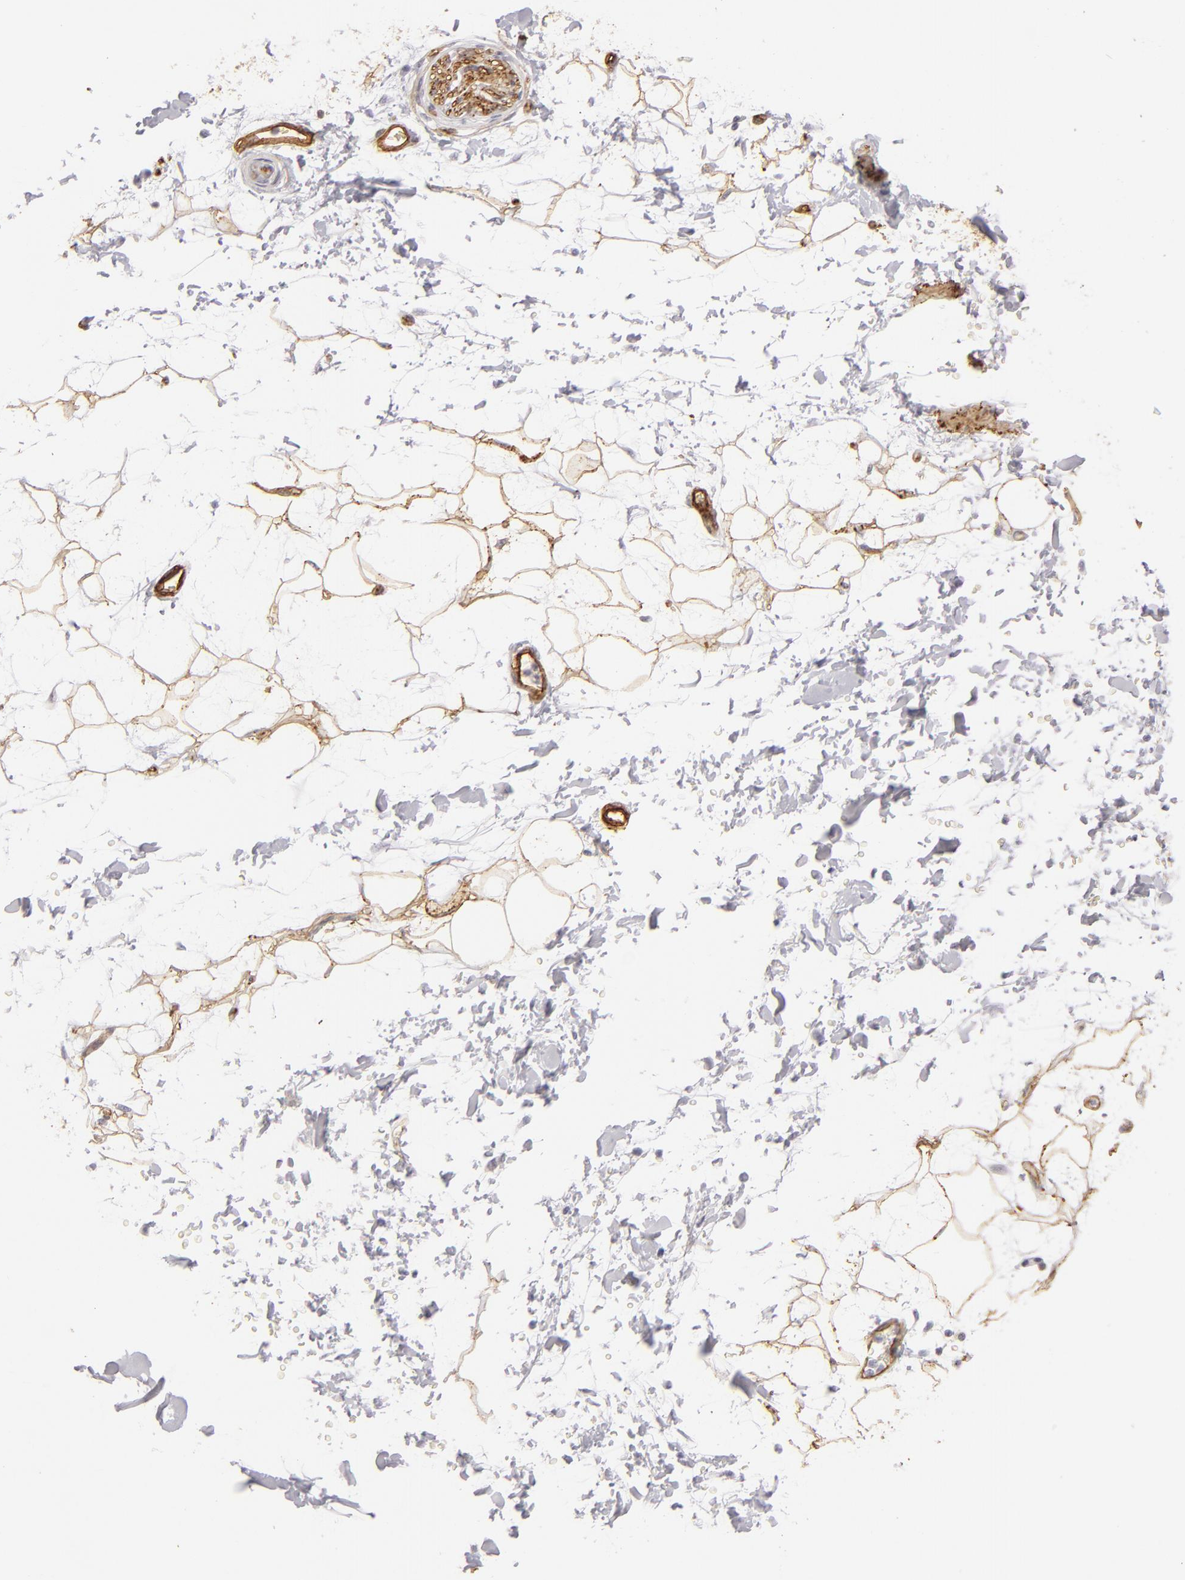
{"staining": {"intensity": "moderate", "quantity": ">75%", "location": "cytoplasmic/membranous"}, "tissue": "adipose tissue", "cell_type": "Adipocytes", "image_type": "normal", "snomed": [{"axis": "morphology", "description": "Normal tissue, NOS"}, {"axis": "topography", "description": "Soft tissue"}], "caption": "Adipose tissue stained for a protein (brown) shows moderate cytoplasmic/membranous positive positivity in about >75% of adipocytes.", "gene": "MCAM", "patient": {"sex": "male", "age": 72}}